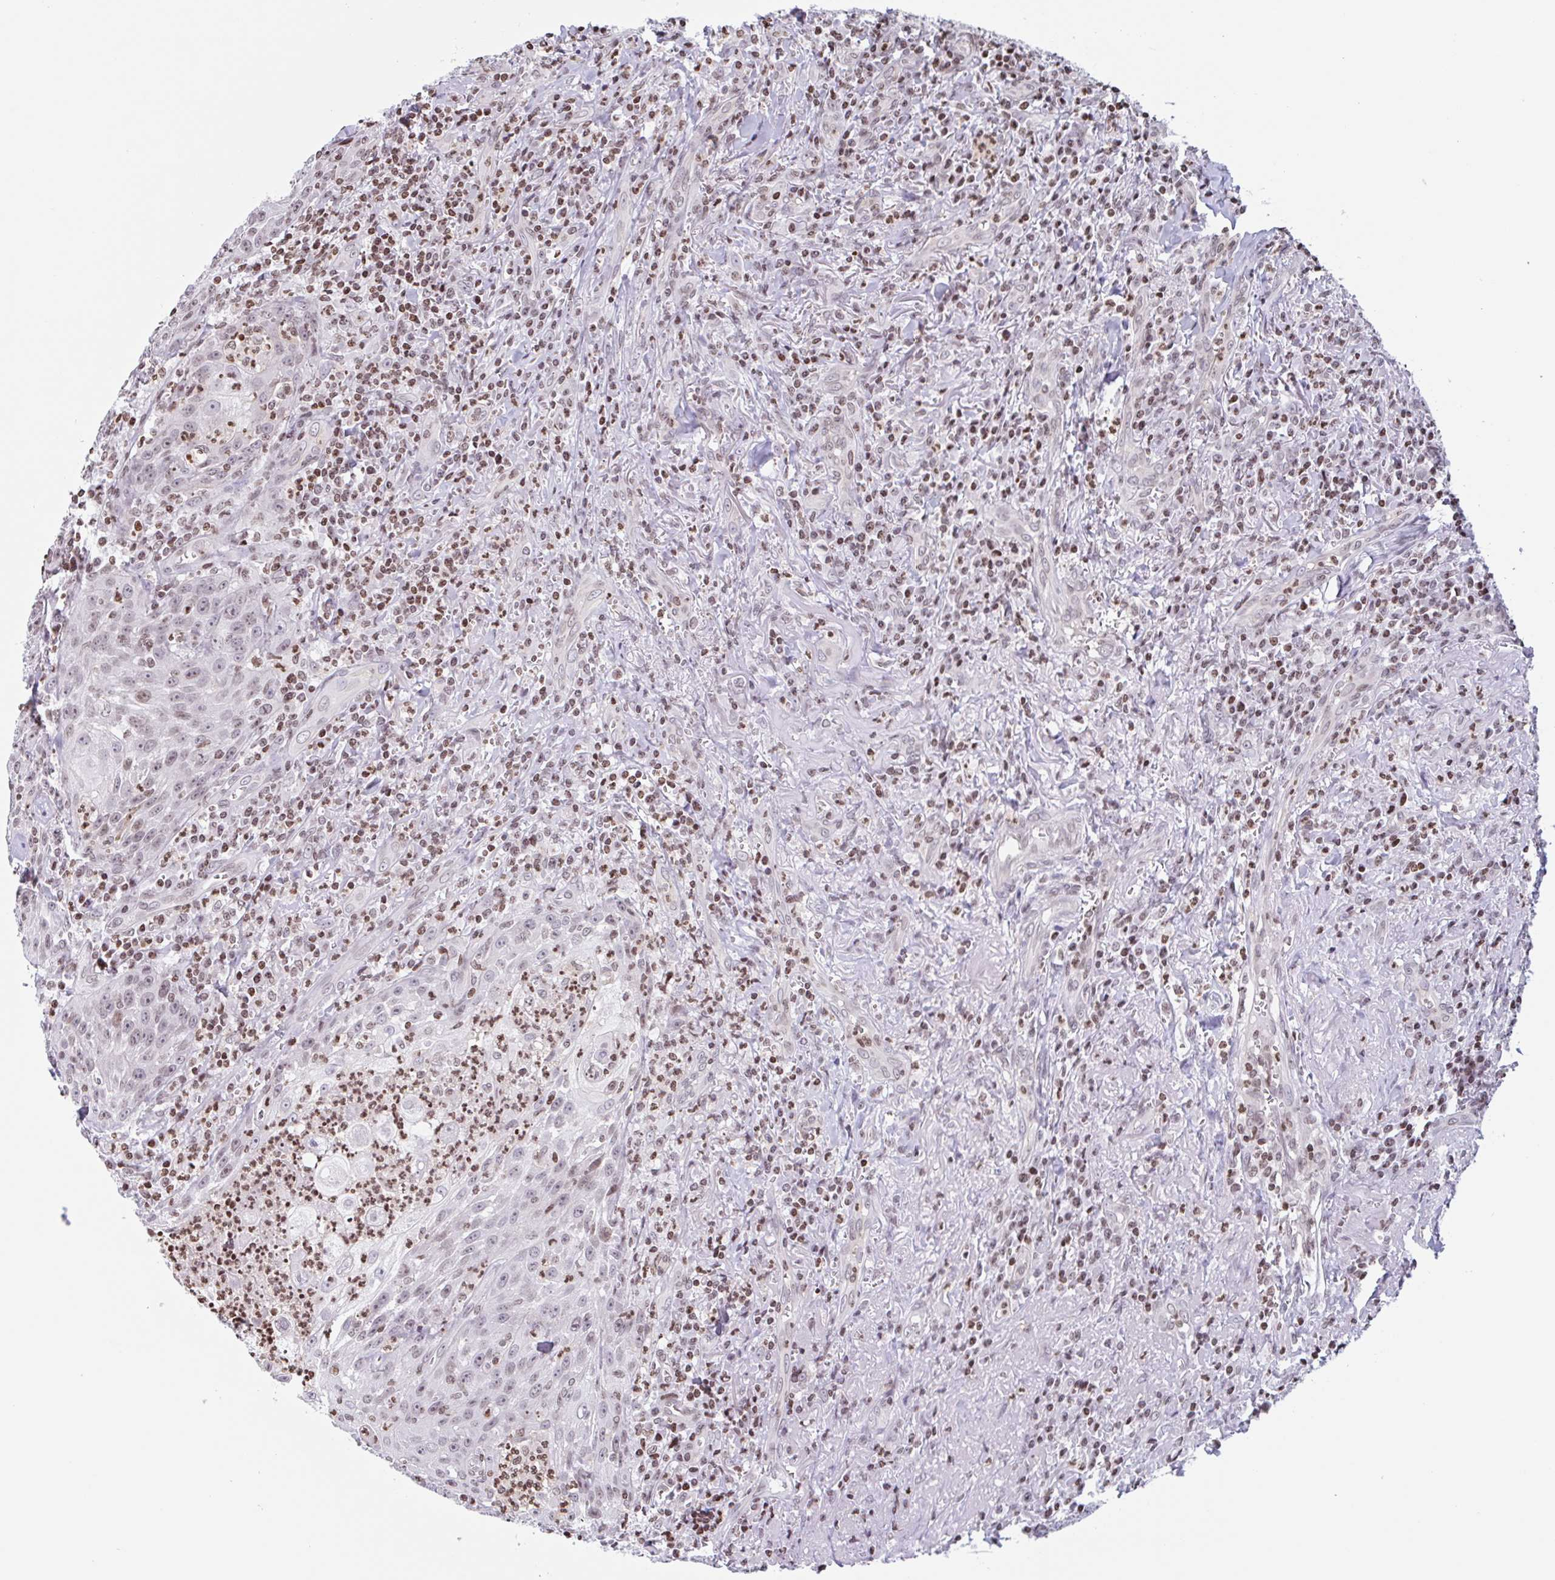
{"staining": {"intensity": "weak", "quantity": ">75%", "location": "nuclear"}, "tissue": "head and neck cancer", "cell_type": "Tumor cells", "image_type": "cancer", "snomed": [{"axis": "morphology", "description": "Normal tissue, NOS"}, {"axis": "morphology", "description": "Squamous cell carcinoma, NOS"}, {"axis": "topography", "description": "Oral tissue"}, {"axis": "topography", "description": "Head-Neck"}], "caption": "This image shows head and neck cancer stained with IHC to label a protein in brown. The nuclear of tumor cells show weak positivity for the protein. Nuclei are counter-stained blue.", "gene": "NOL6", "patient": {"sex": "female", "age": 70}}